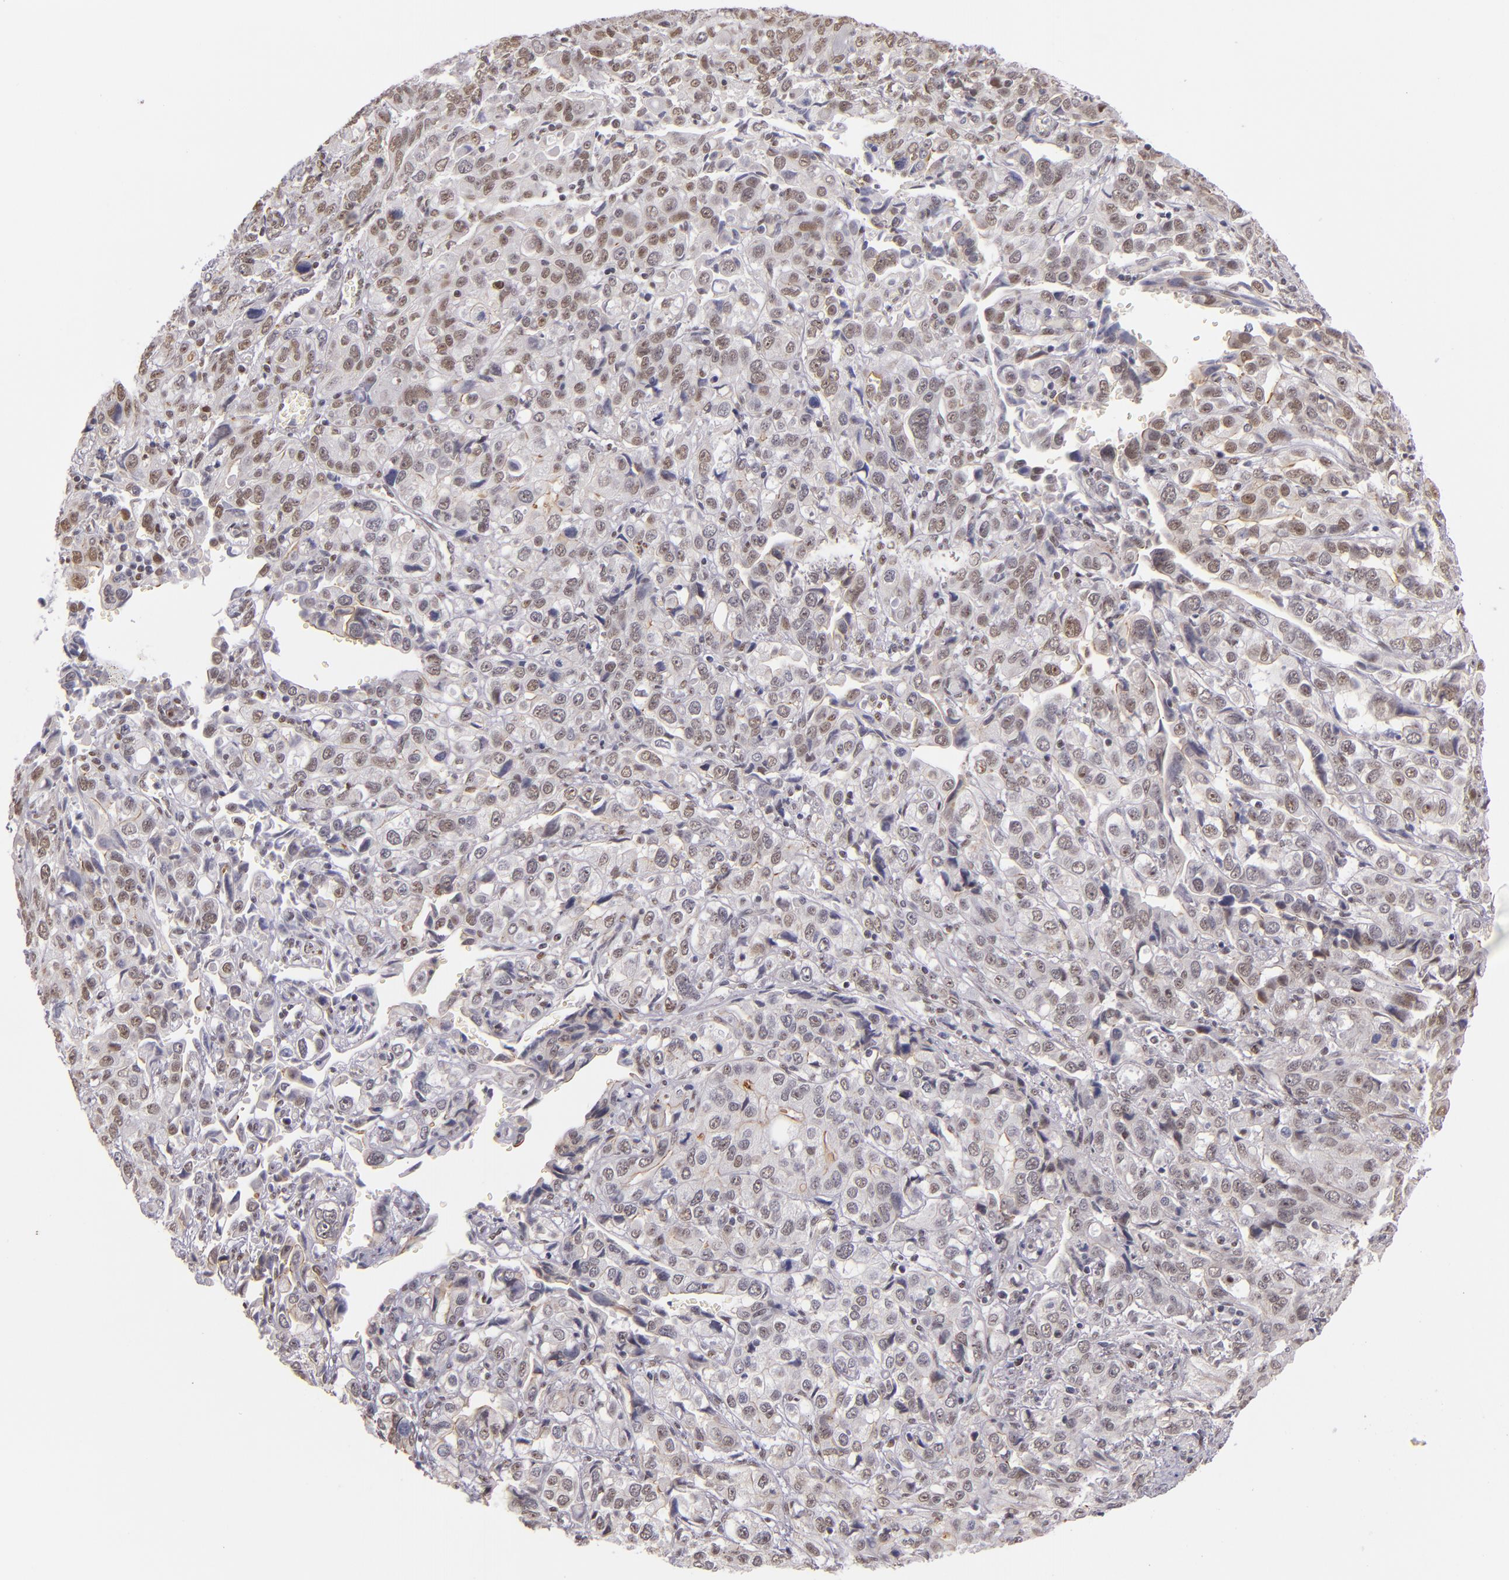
{"staining": {"intensity": "weak", "quantity": "25%-75%", "location": "nuclear"}, "tissue": "stomach cancer", "cell_type": "Tumor cells", "image_type": "cancer", "snomed": [{"axis": "morphology", "description": "Adenocarcinoma, NOS"}, {"axis": "topography", "description": "Stomach, upper"}], "caption": "Brown immunohistochemical staining in stomach adenocarcinoma demonstrates weak nuclear staining in approximately 25%-75% of tumor cells. (DAB (3,3'-diaminobenzidine) = brown stain, brightfield microscopy at high magnification).", "gene": "NCOR2", "patient": {"sex": "male", "age": 76}}